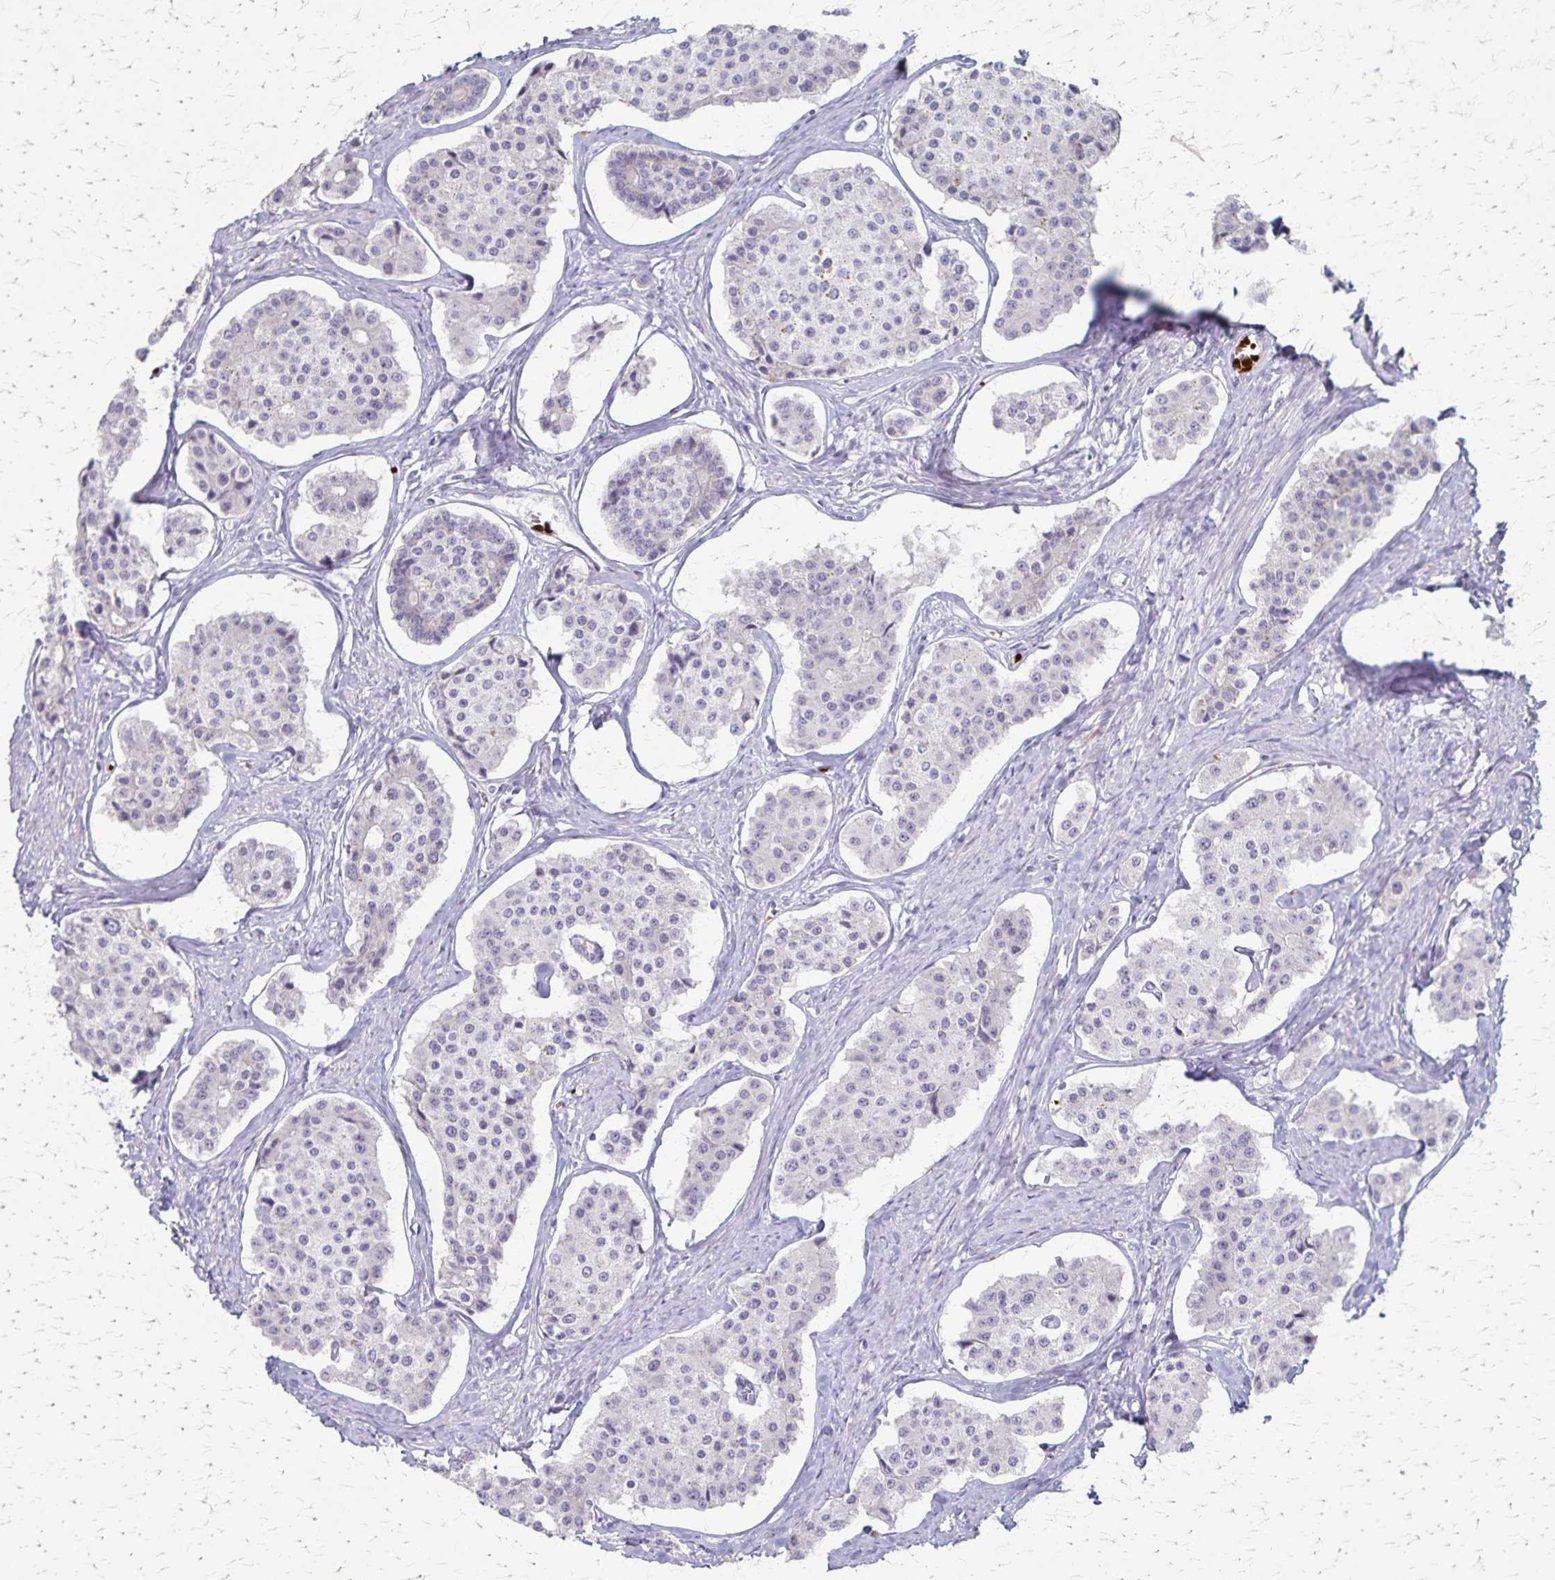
{"staining": {"intensity": "negative", "quantity": "none", "location": "none"}, "tissue": "carcinoid", "cell_type": "Tumor cells", "image_type": "cancer", "snomed": [{"axis": "morphology", "description": "Carcinoid, malignant, NOS"}, {"axis": "topography", "description": "Small intestine"}], "caption": "This is an immunohistochemistry (IHC) image of human malignant carcinoid. There is no positivity in tumor cells.", "gene": "RASL10B", "patient": {"sex": "female", "age": 65}}